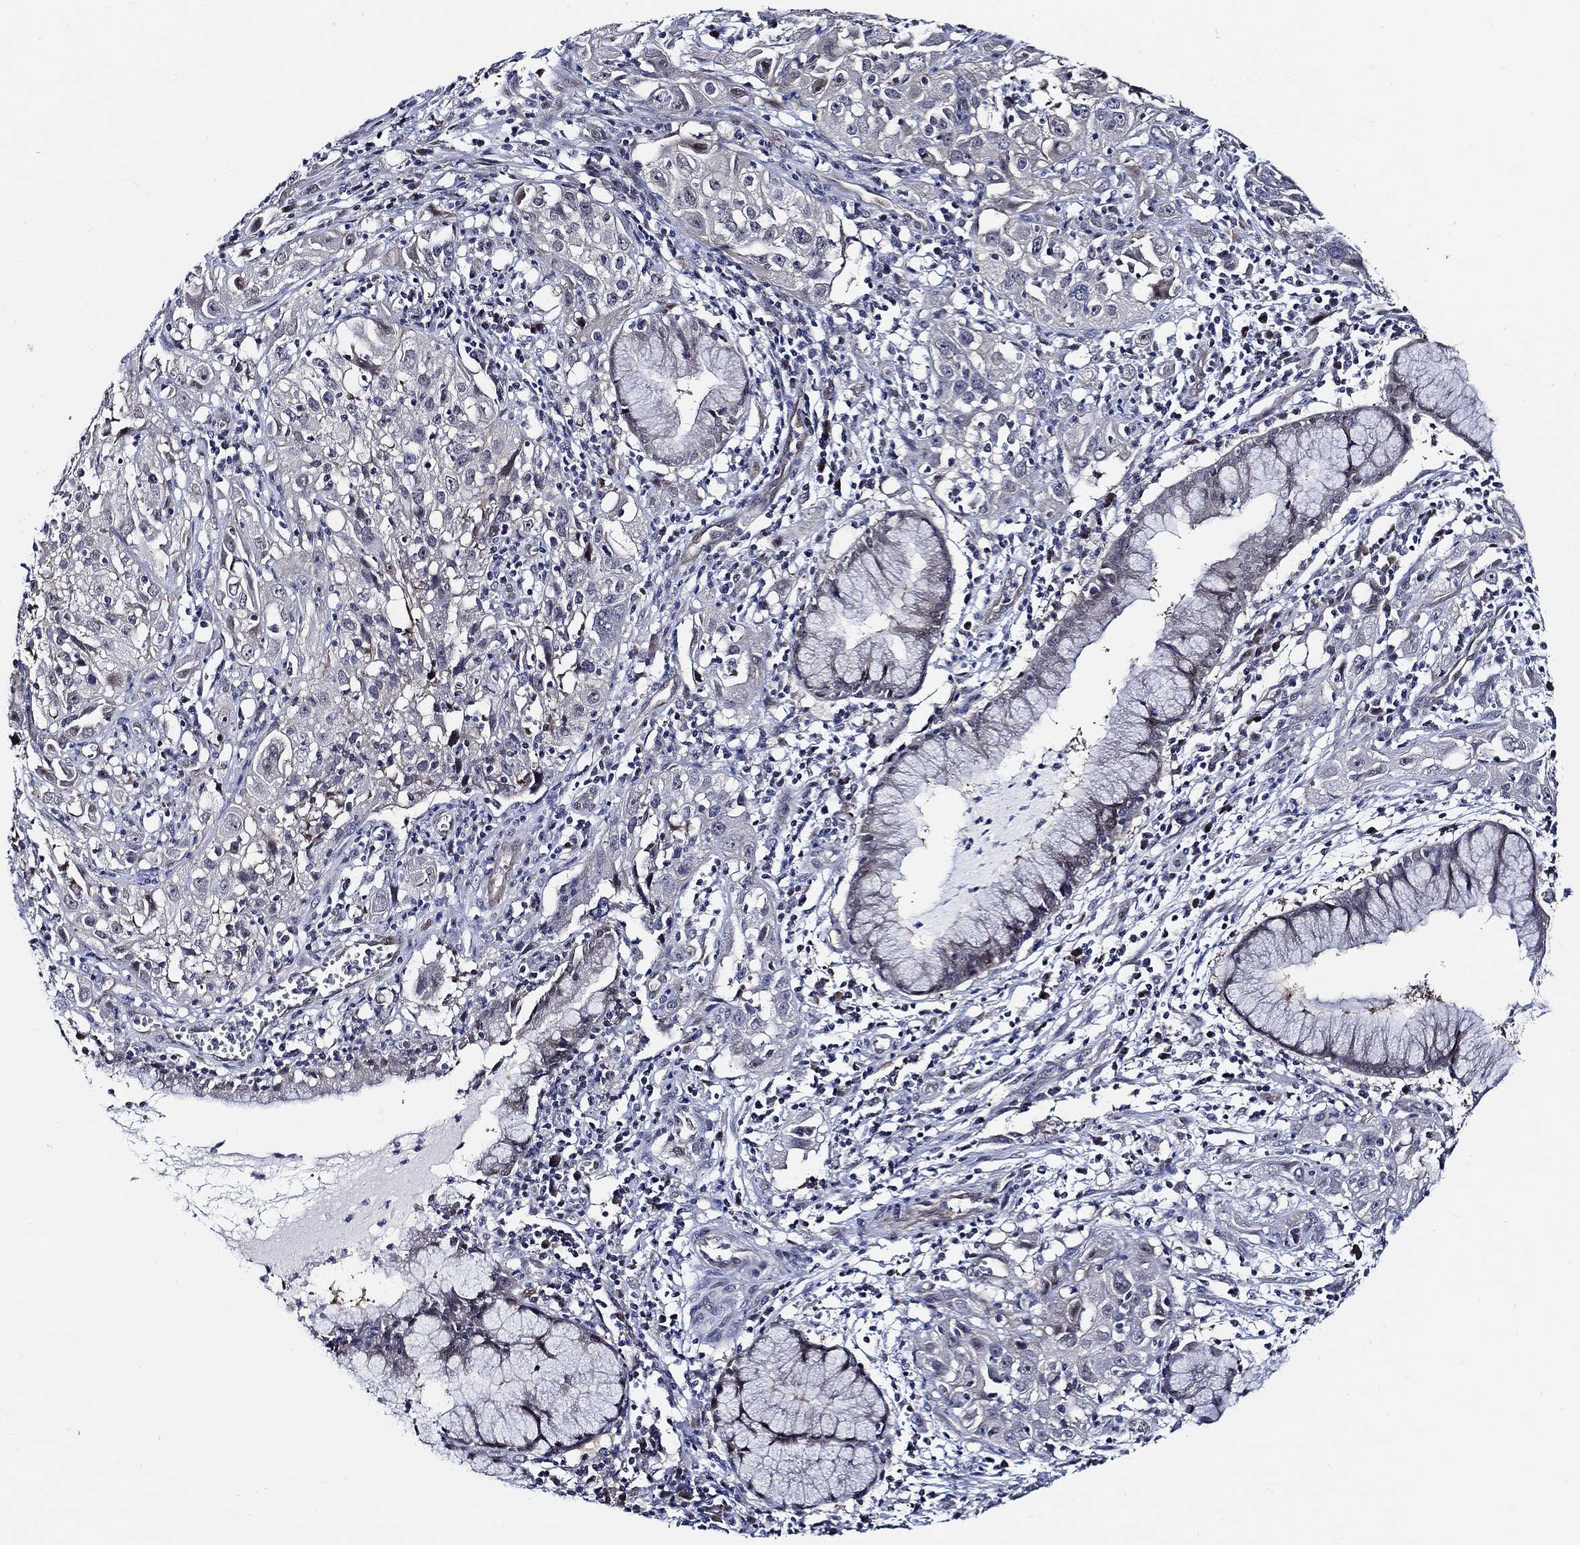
{"staining": {"intensity": "negative", "quantity": "none", "location": "none"}, "tissue": "cervical cancer", "cell_type": "Tumor cells", "image_type": "cancer", "snomed": [{"axis": "morphology", "description": "Squamous cell carcinoma, NOS"}, {"axis": "topography", "description": "Cervix"}], "caption": "This is an immunohistochemistry micrograph of human cervical cancer. There is no staining in tumor cells.", "gene": "C8orf48", "patient": {"sex": "female", "age": 32}}